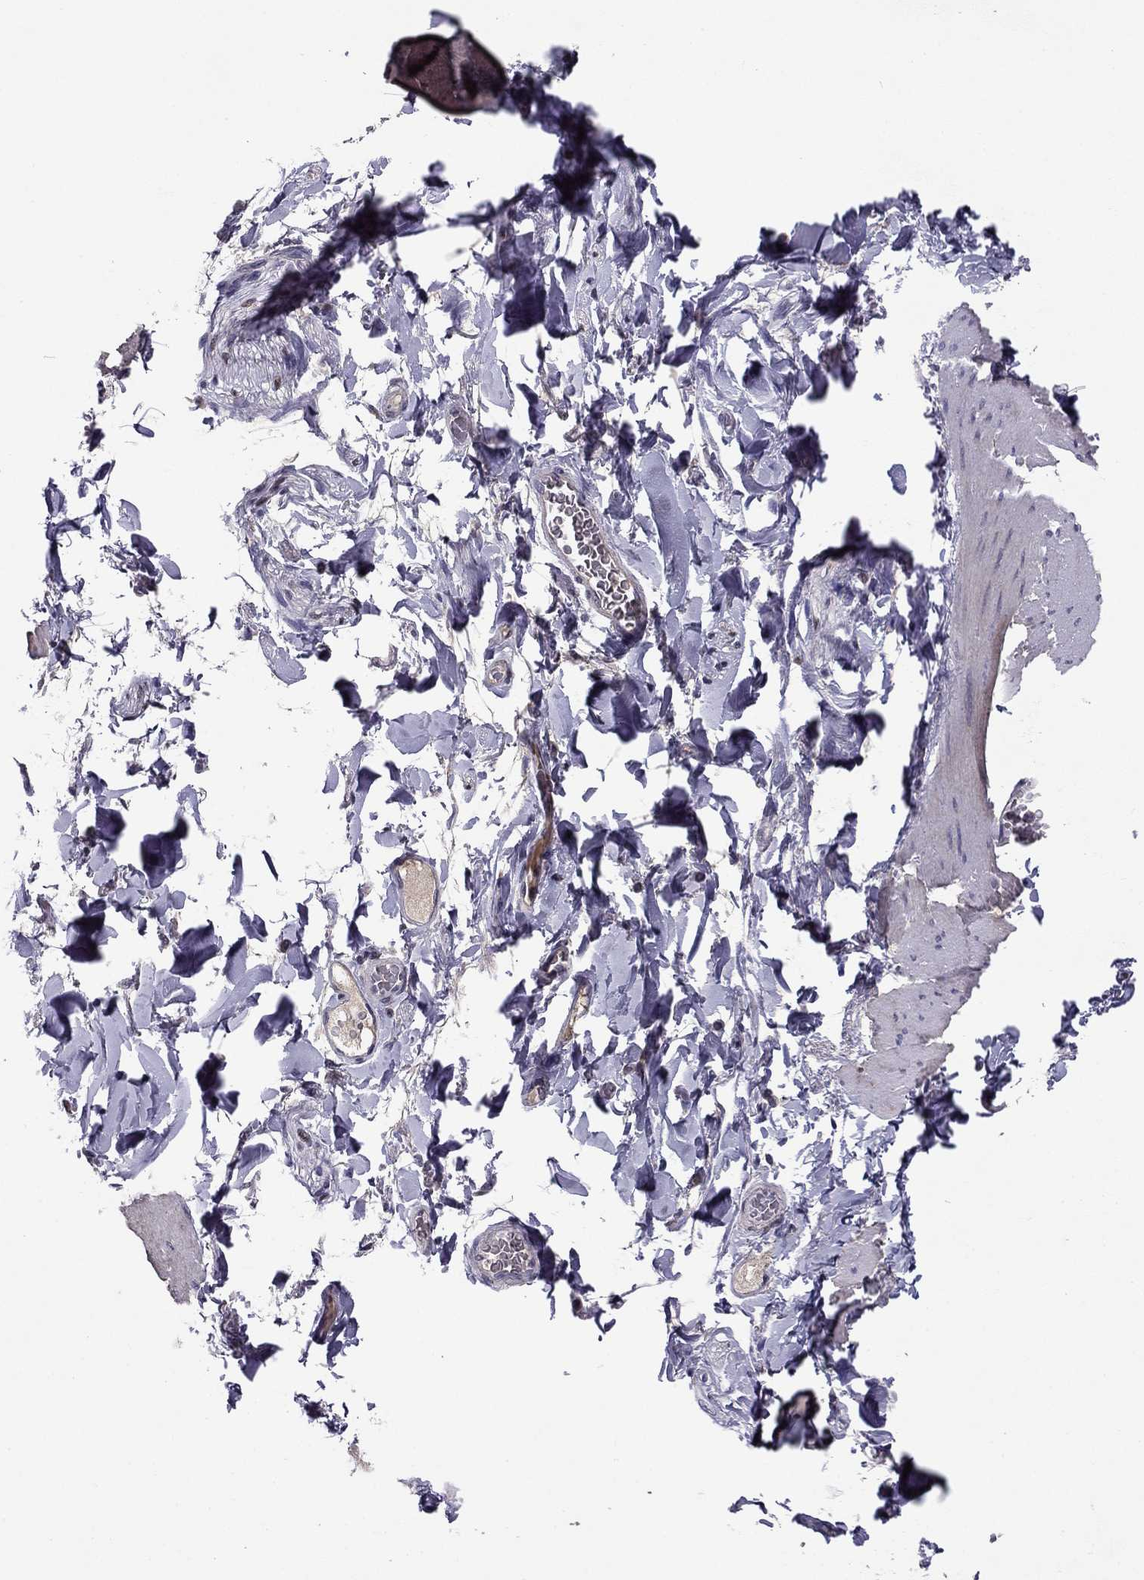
{"staining": {"intensity": "negative", "quantity": "none", "location": "none"}, "tissue": "soft tissue", "cell_type": "Fibroblasts", "image_type": "normal", "snomed": [{"axis": "morphology", "description": "Normal tissue, NOS"}, {"axis": "topography", "description": "Smooth muscle"}, {"axis": "topography", "description": "Duodenum"}, {"axis": "topography", "description": "Peripheral nerve tissue"}], "caption": "The photomicrograph shows no significant staining in fibroblasts of soft tissue.", "gene": "HCN1", "patient": {"sex": "female", "age": 61}}